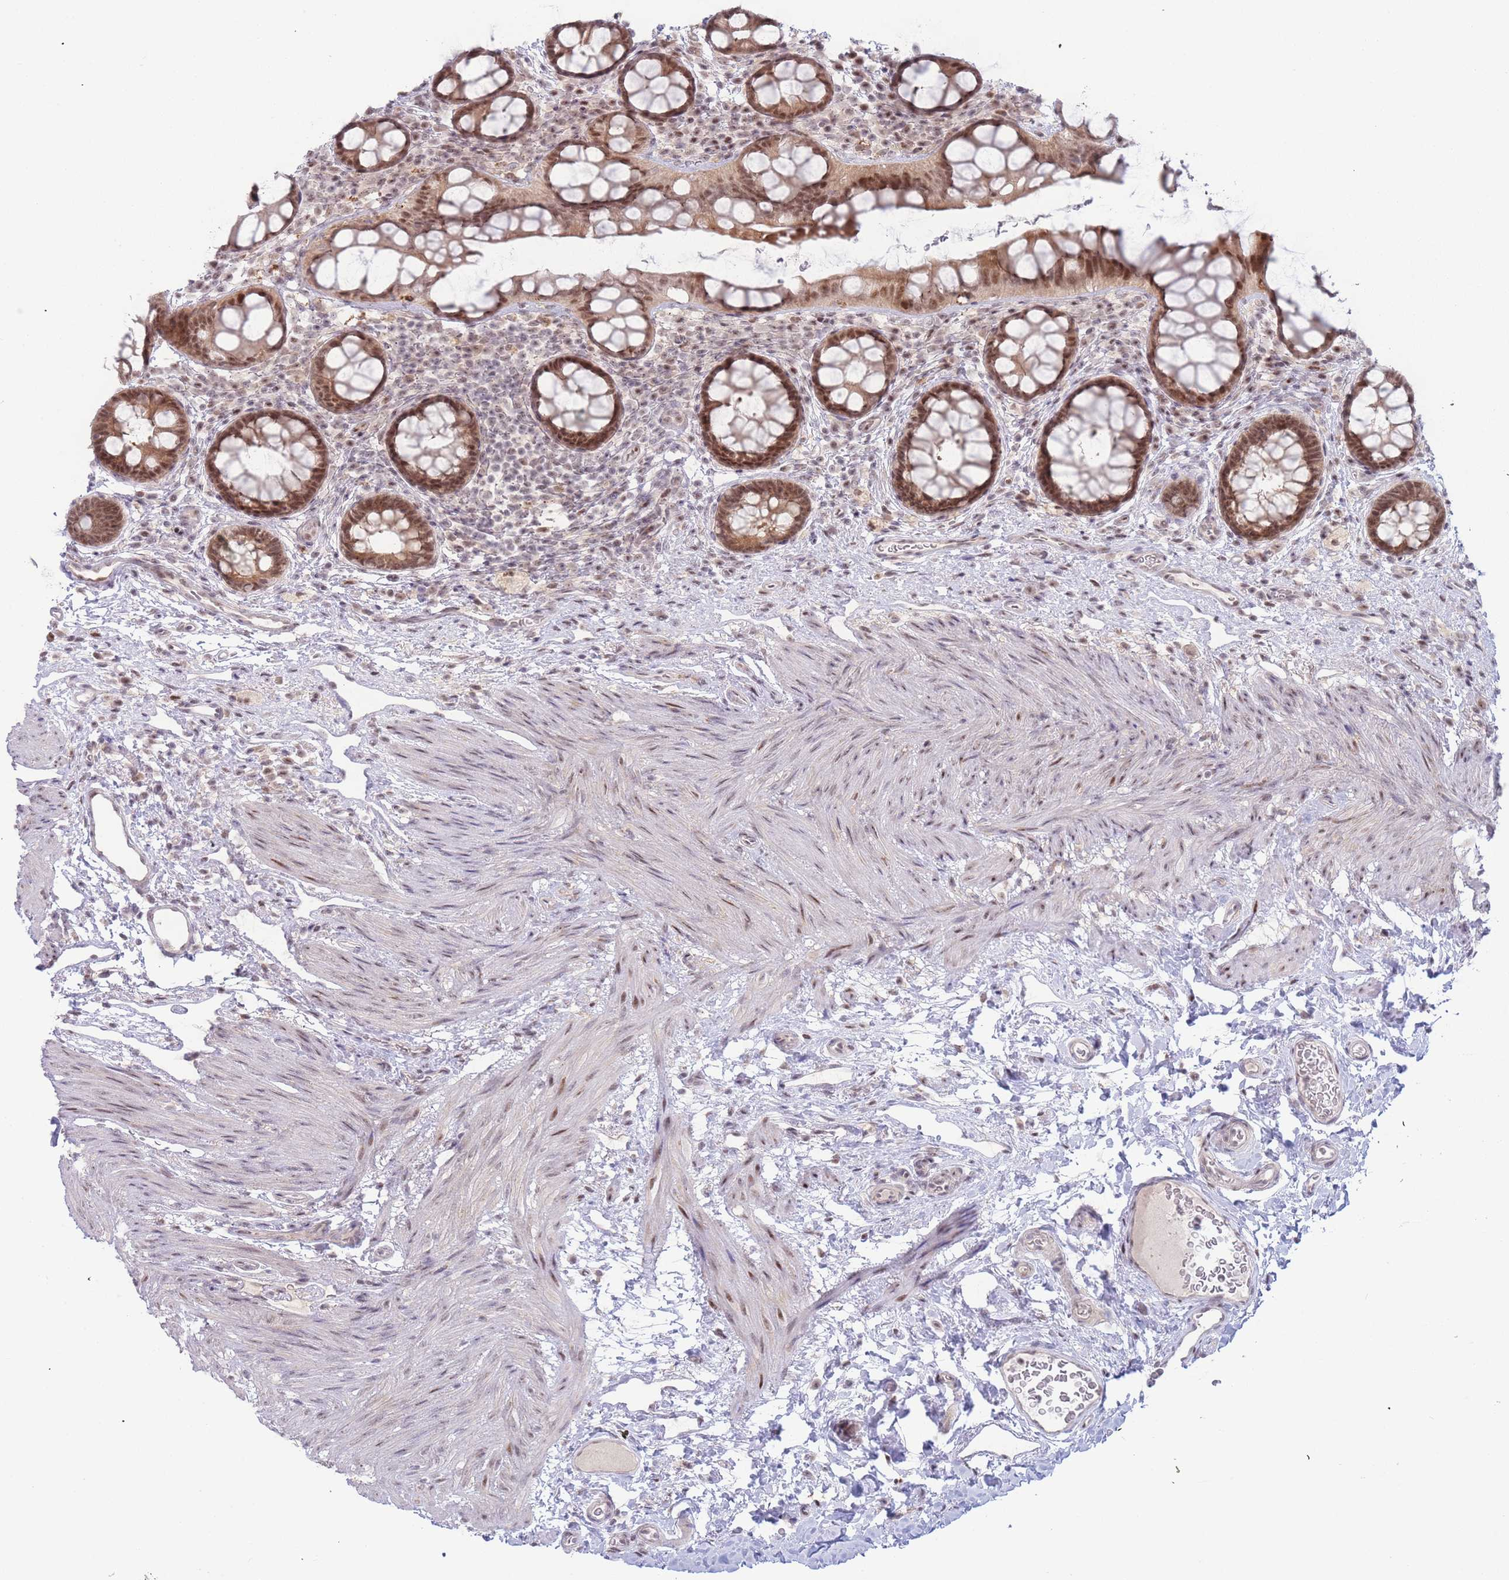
{"staining": {"intensity": "strong", "quantity": ">75%", "location": "cytoplasmic/membranous,nuclear"}, "tissue": "rectum", "cell_type": "Glandular cells", "image_type": "normal", "snomed": [{"axis": "morphology", "description": "Normal tissue, NOS"}, {"axis": "topography", "description": "Rectum"}, {"axis": "topography", "description": "Peripheral nerve tissue"}], "caption": "Benign rectum demonstrates strong cytoplasmic/membranous,nuclear positivity in approximately >75% of glandular cells.", "gene": "DEAF1", "patient": {"sex": "female", "age": 69}}